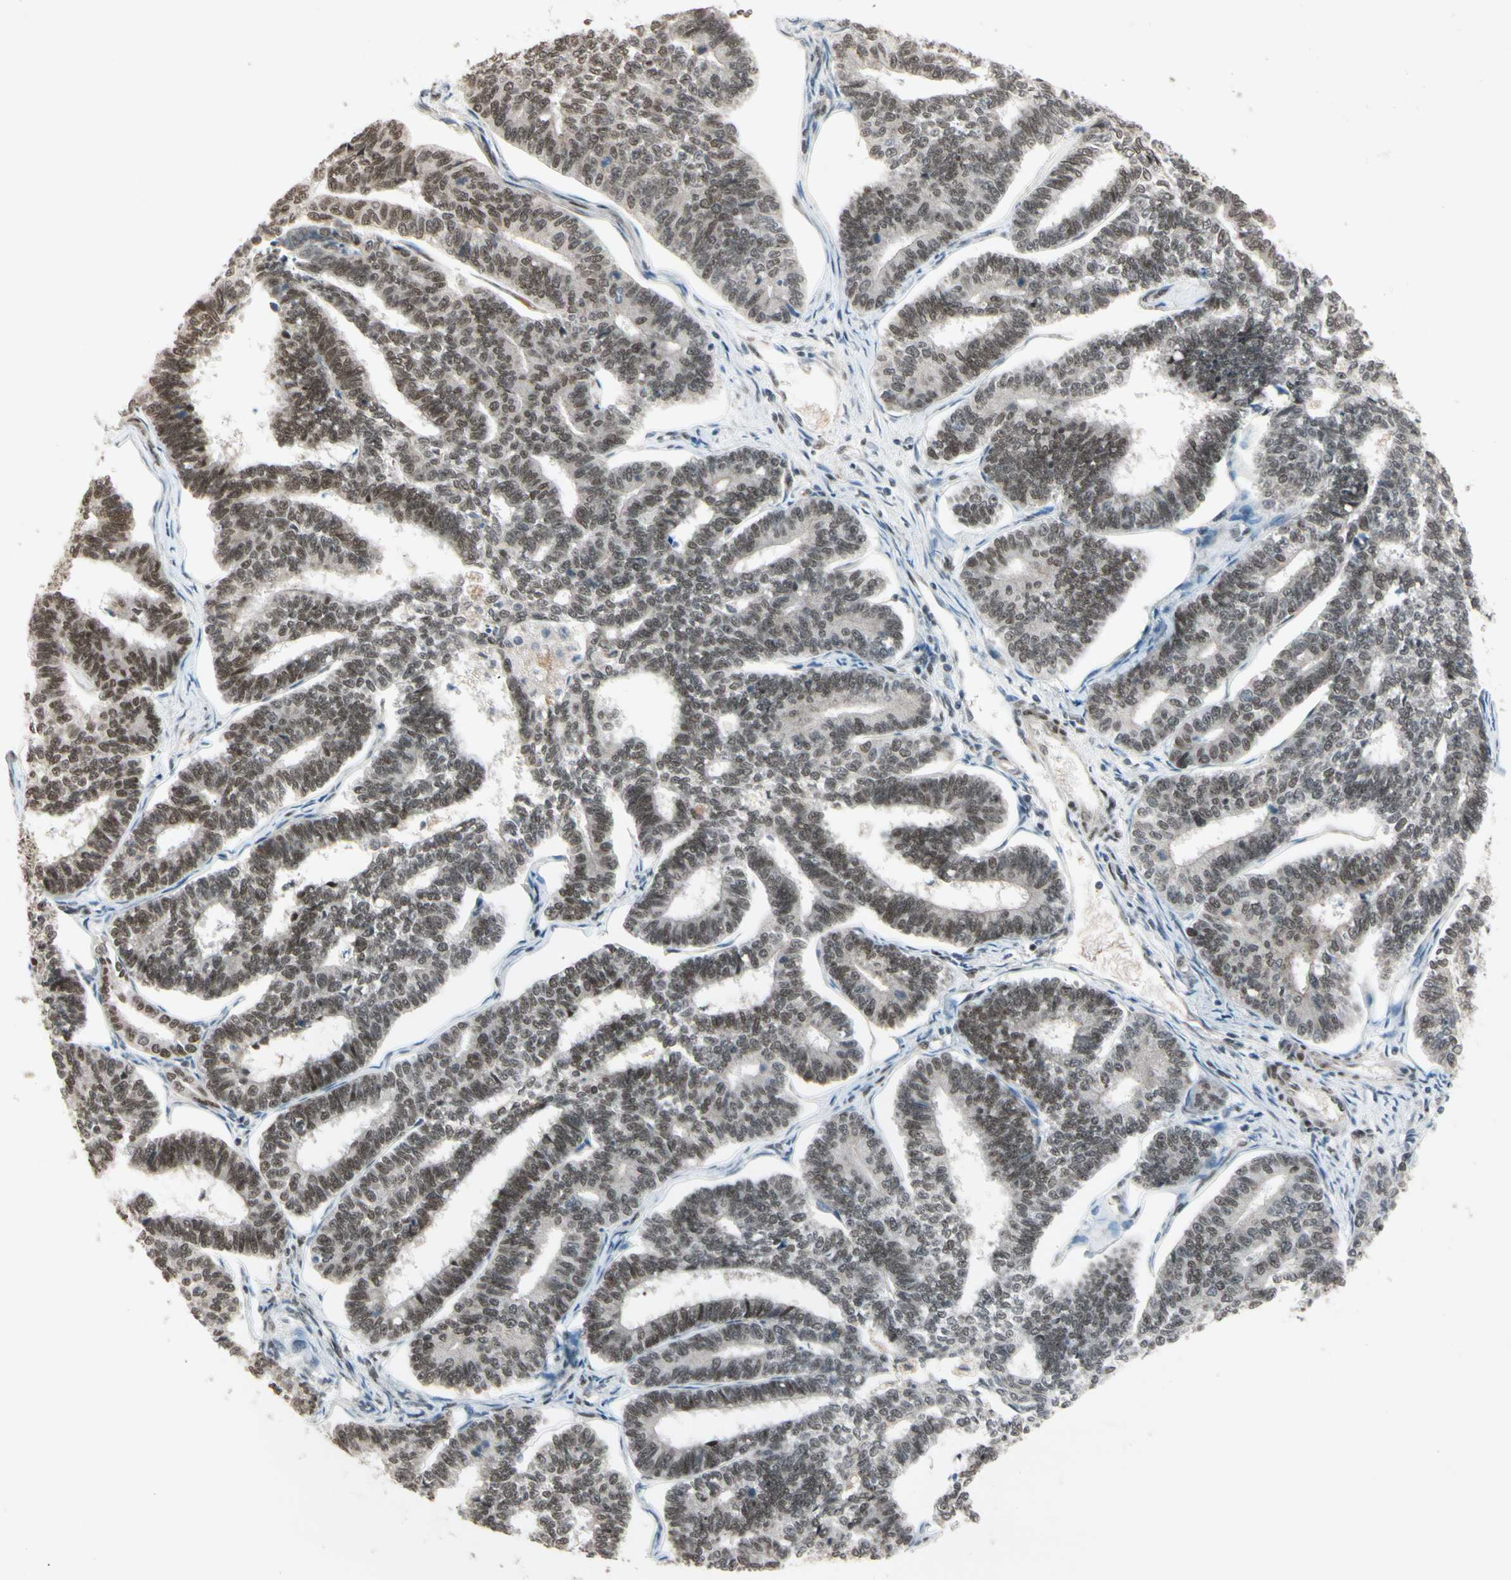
{"staining": {"intensity": "moderate", "quantity": ">75%", "location": "nuclear"}, "tissue": "endometrial cancer", "cell_type": "Tumor cells", "image_type": "cancer", "snomed": [{"axis": "morphology", "description": "Adenocarcinoma, NOS"}, {"axis": "topography", "description": "Endometrium"}], "caption": "Endometrial adenocarcinoma stained with a protein marker shows moderate staining in tumor cells.", "gene": "CHAMP1", "patient": {"sex": "female", "age": 70}}